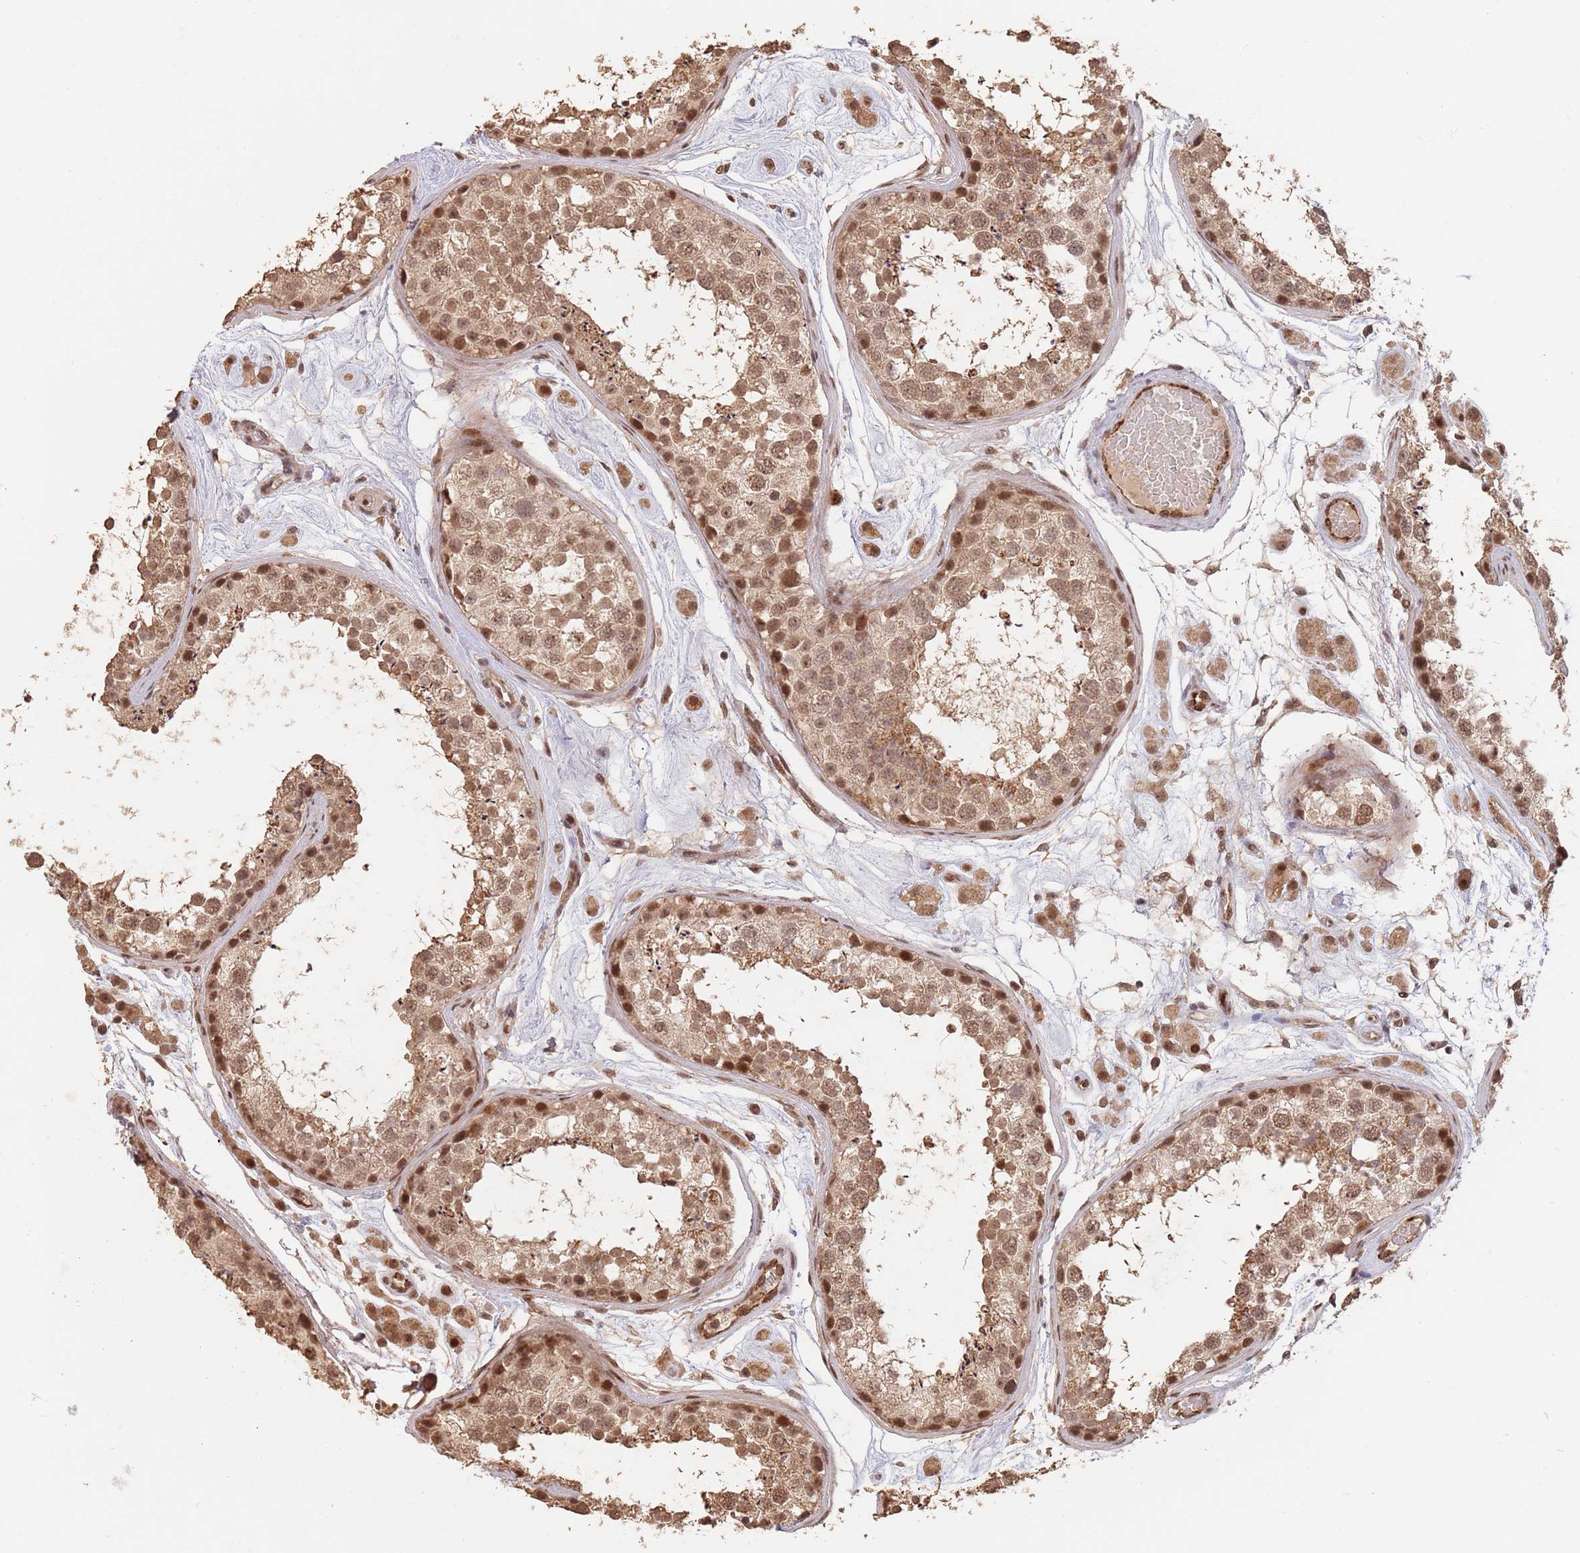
{"staining": {"intensity": "moderate", "quantity": ">75%", "location": "cytoplasmic/membranous,nuclear"}, "tissue": "testis", "cell_type": "Cells in seminiferous ducts", "image_type": "normal", "snomed": [{"axis": "morphology", "description": "Normal tissue, NOS"}, {"axis": "topography", "description": "Testis"}], "caption": "This image shows normal testis stained with immunohistochemistry to label a protein in brown. The cytoplasmic/membranous,nuclear of cells in seminiferous ducts show moderate positivity for the protein. Nuclei are counter-stained blue.", "gene": "RFXANK", "patient": {"sex": "male", "age": 25}}